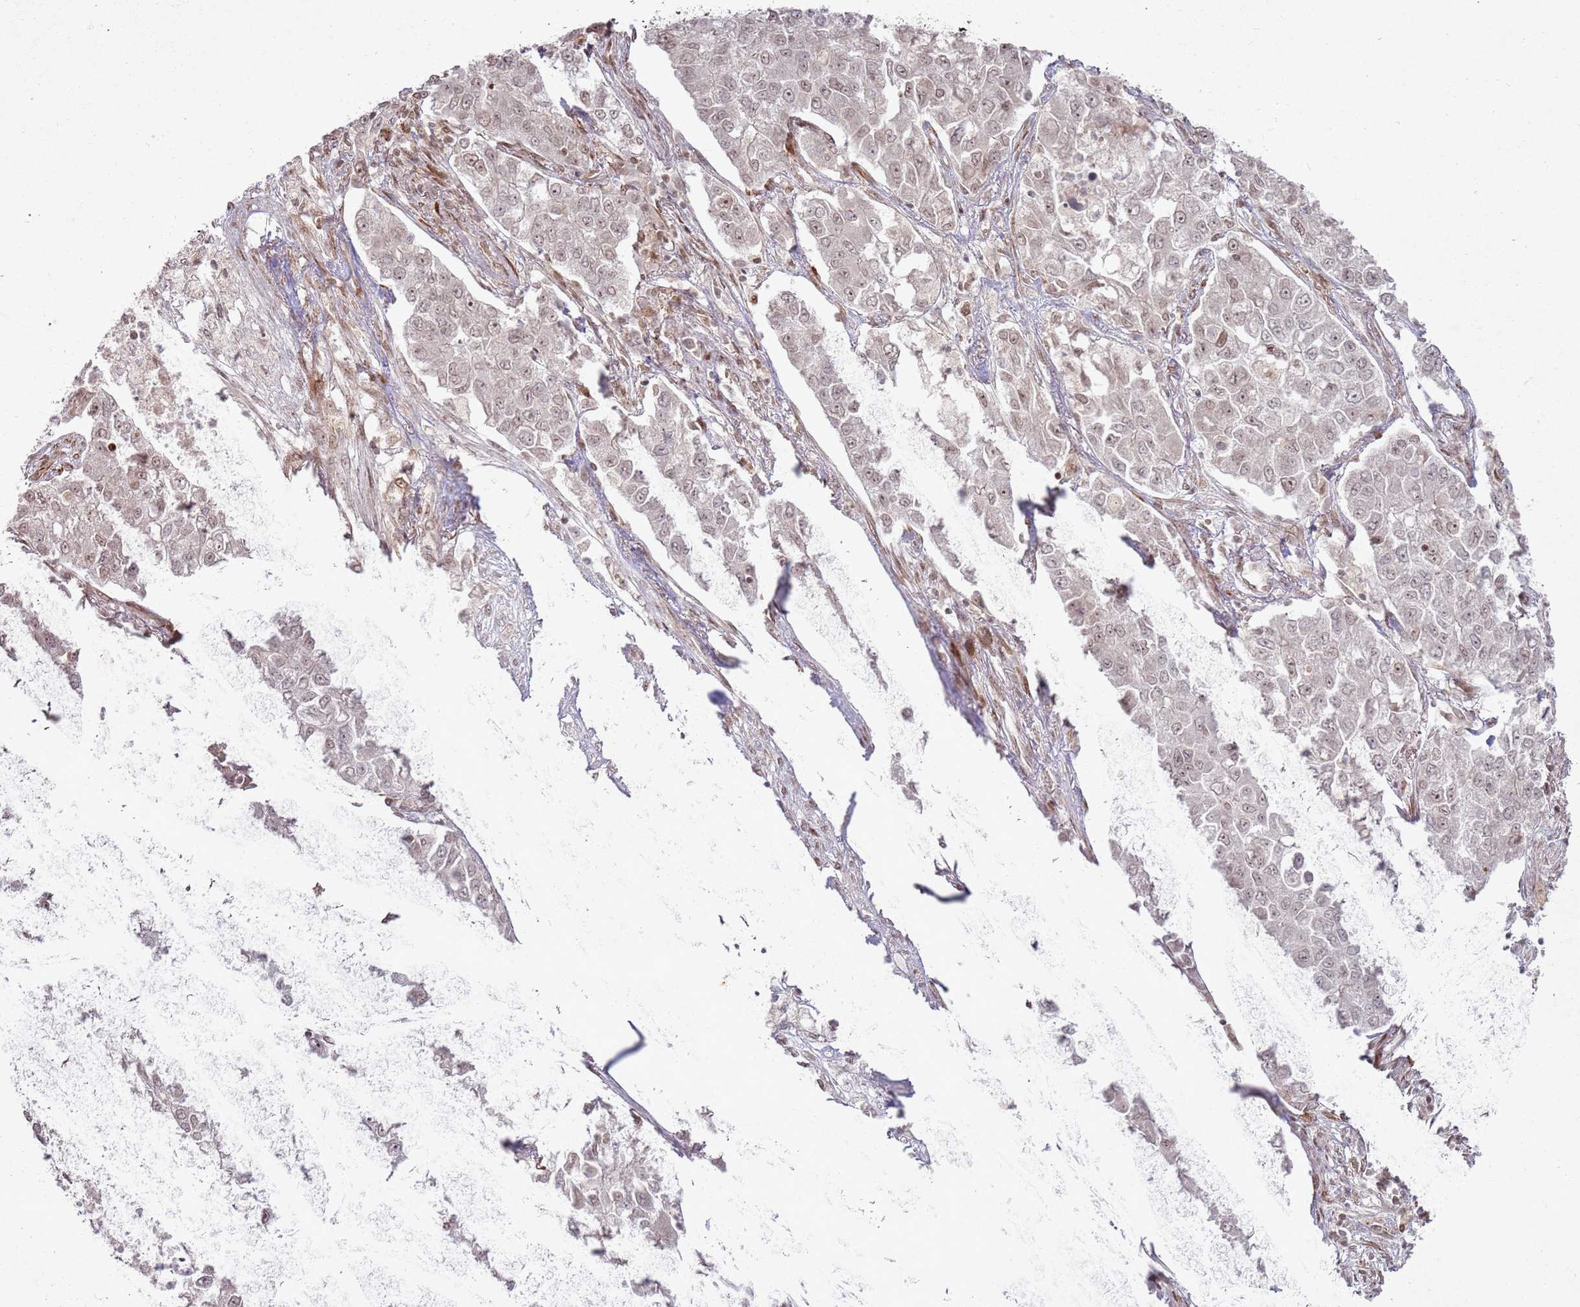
{"staining": {"intensity": "weak", "quantity": "<25%", "location": "nuclear"}, "tissue": "lung cancer", "cell_type": "Tumor cells", "image_type": "cancer", "snomed": [{"axis": "morphology", "description": "Adenocarcinoma, NOS"}, {"axis": "topography", "description": "Lung"}], "caption": "Tumor cells show no significant protein staining in adenocarcinoma (lung).", "gene": "KLHL36", "patient": {"sex": "male", "age": 49}}